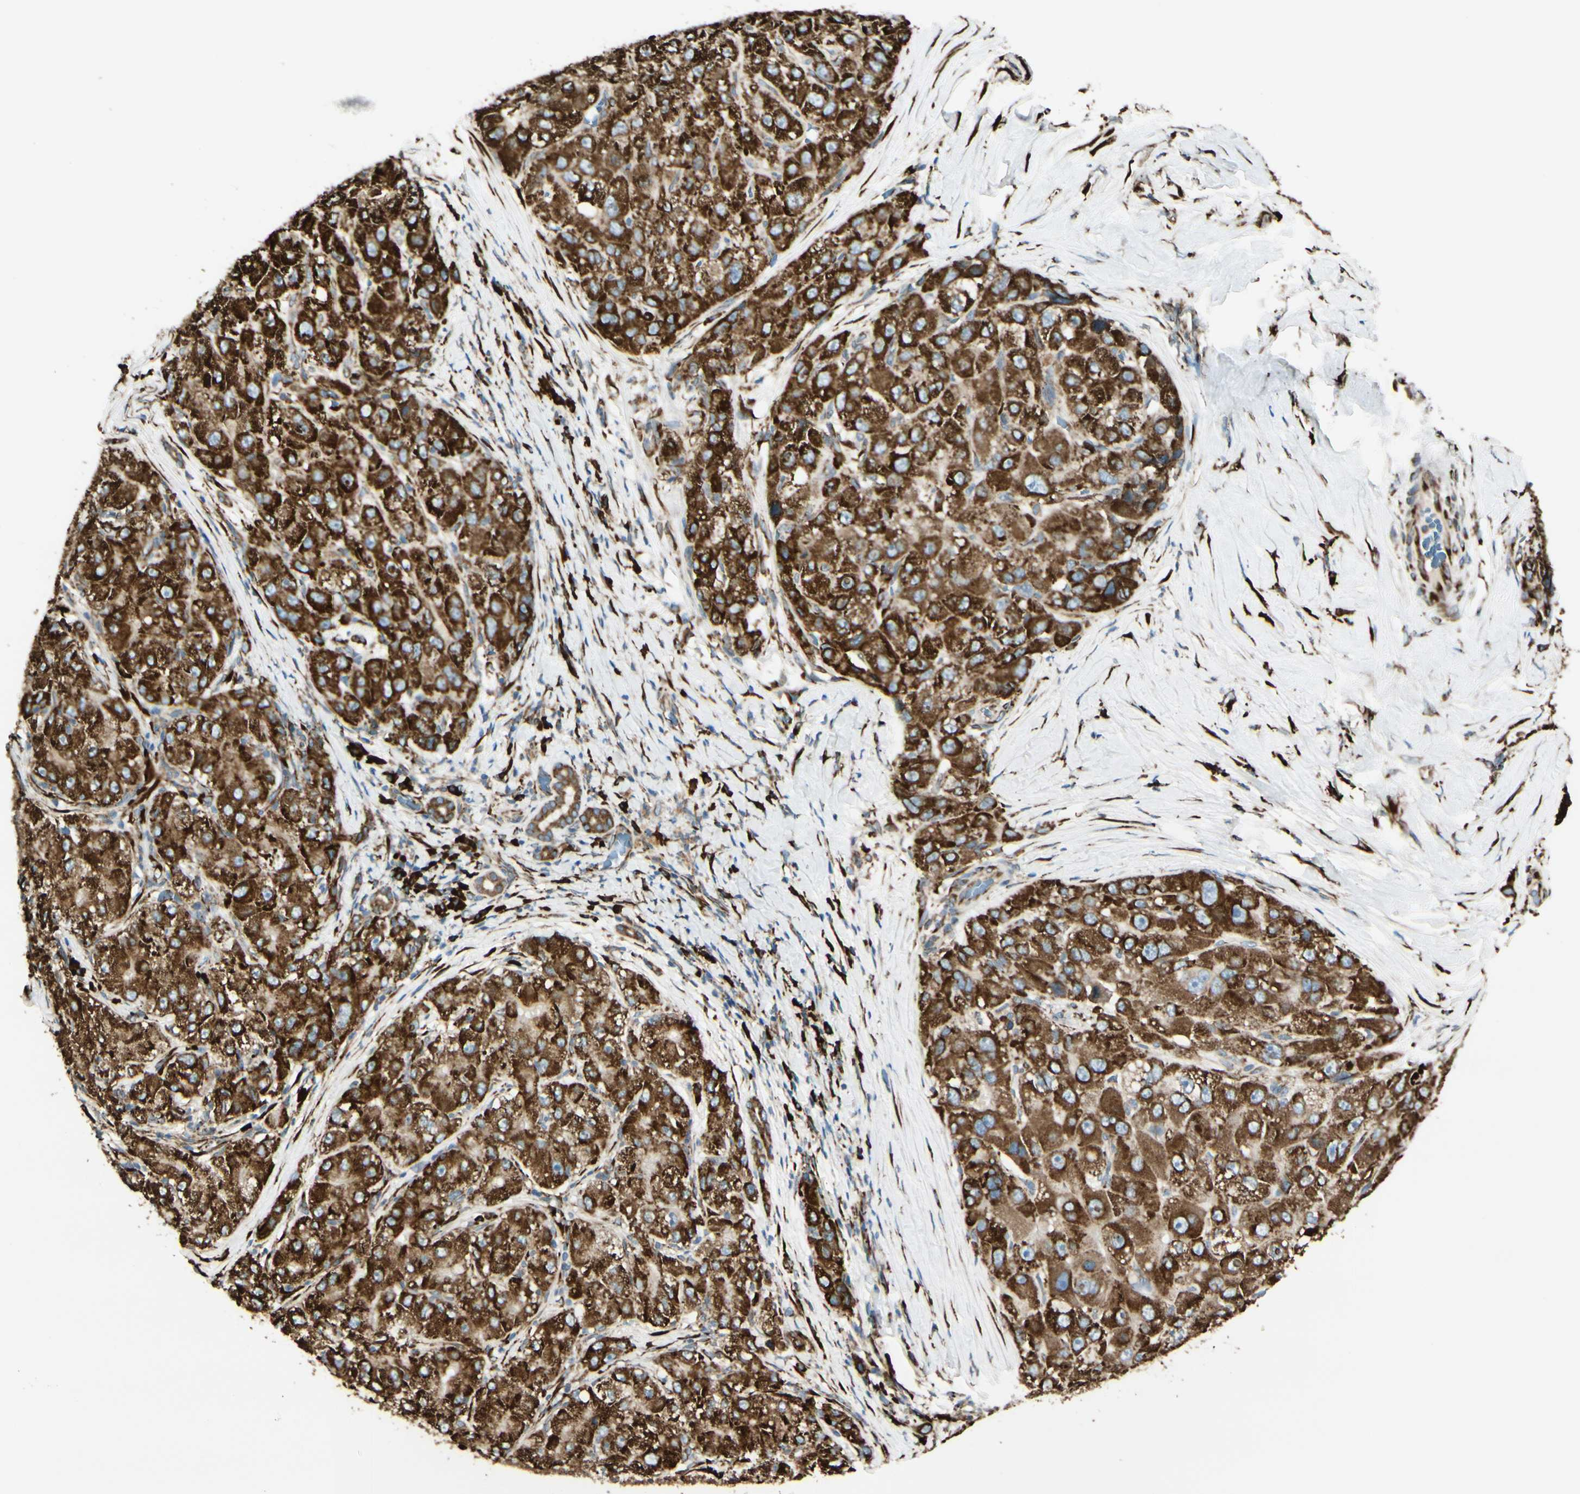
{"staining": {"intensity": "strong", "quantity": ">75%", "location": "cytoplasmic/membranous"}, "tissue": "liver cancer", "cell_type": "Tumor cells", "image_type": "cancer", "snomed": [{"axis": "morphology", "description": "Carcinoma, Hepatocellular, NOS"}, {"axis": "topography", "description": "Liver"}], "caption": "Immunohistochemistry (DAB (3,3'-diaminobenzidine)) staining of human hepatocellular carcinoma (liver) shows strong cytoplasmic/membranous protein staining in approximately >75% of tumor cells.", "gene": "RRBP1", "patient": {"sex": "male", "age": 80}}